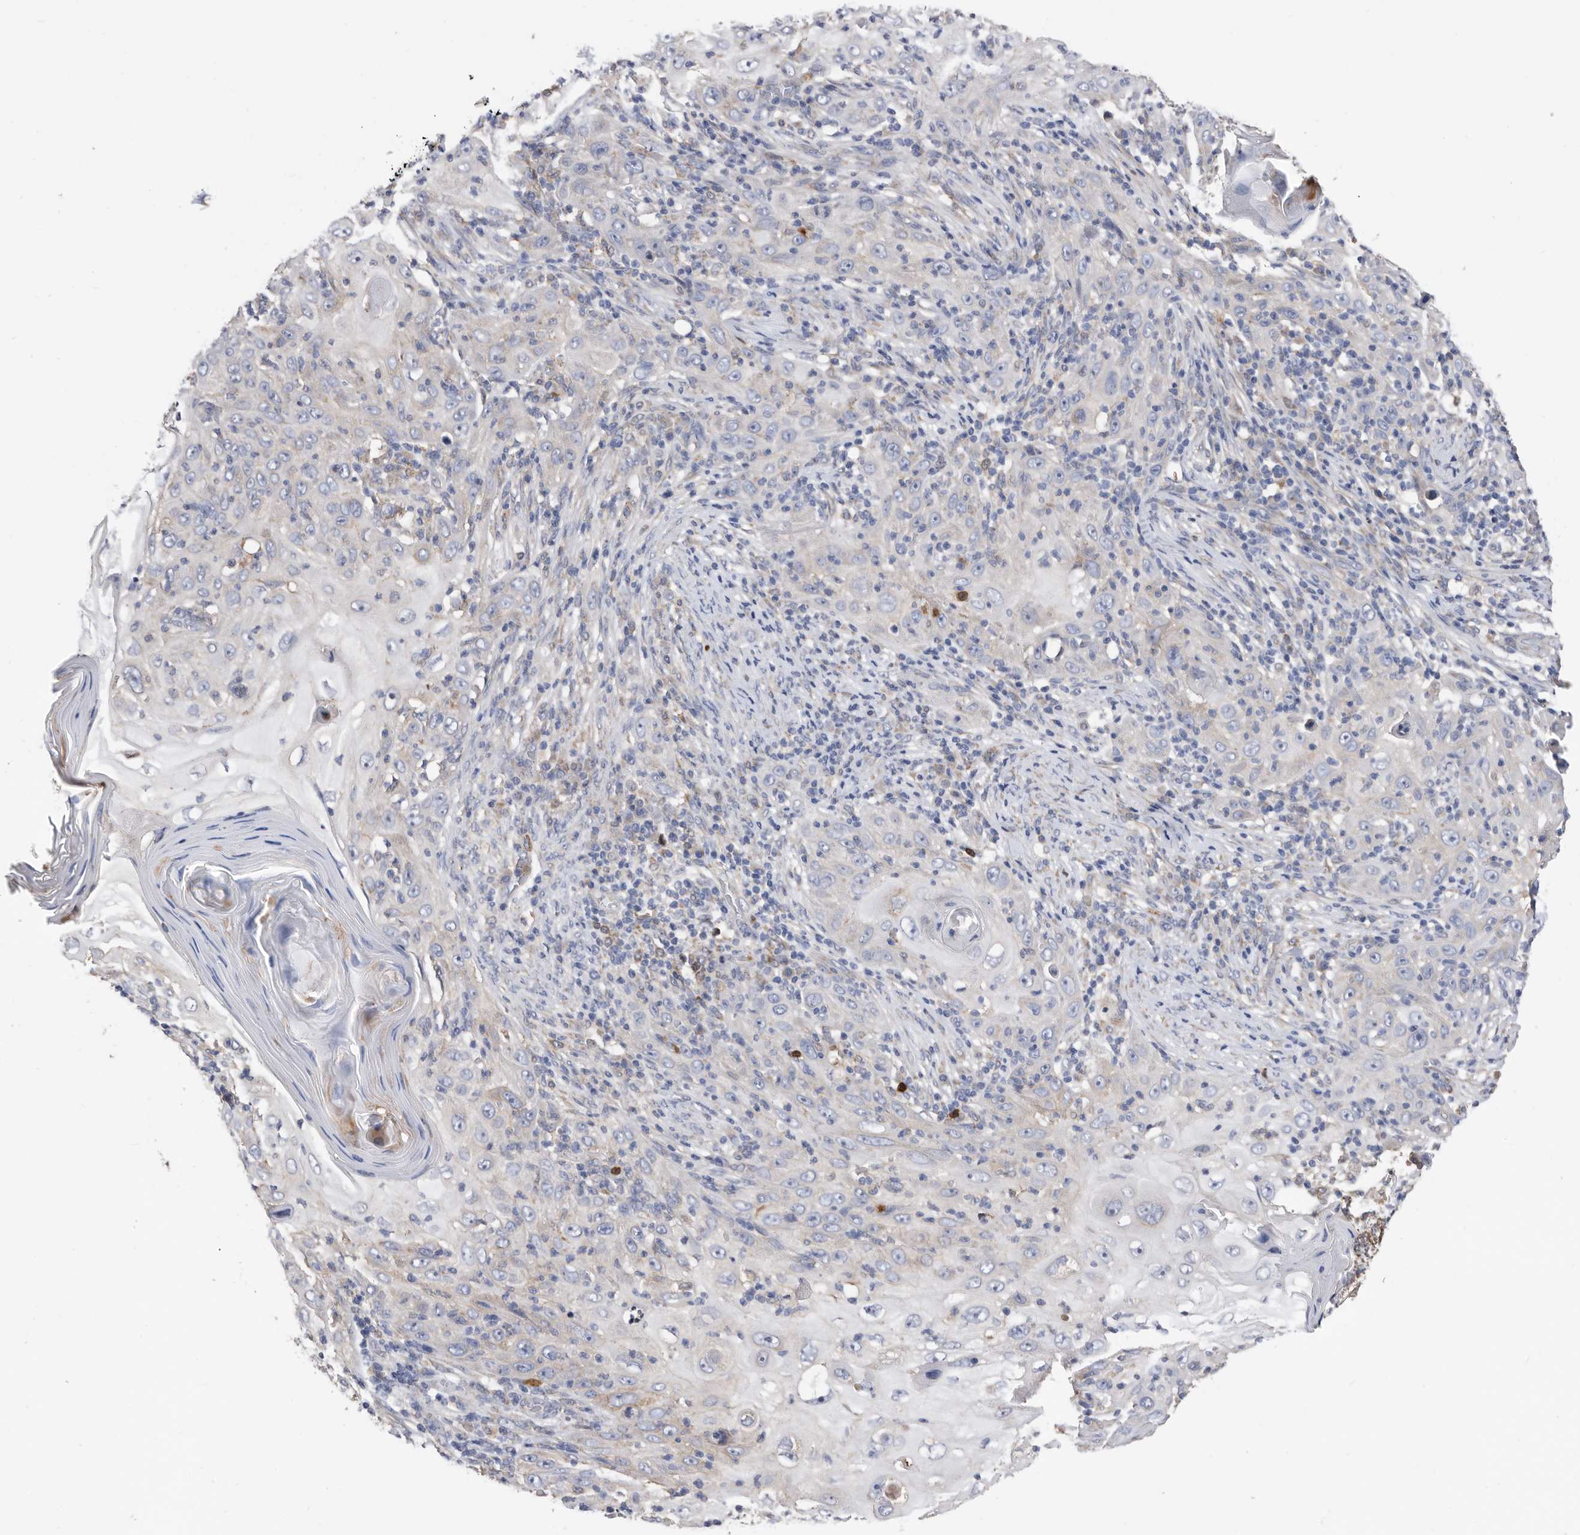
{"staining": {"intensity": "negative", "quantity": "none", "location": "none"}, "tissue": "skin cancer", "cell_type": "Tumor cells", "image_type": "cancer", "snomed": [{"axis": "morphology", "description": "Squamous cell carcinoma, NOS"}, {"axis": "topography", "description": "Skin"}], "caption": "There is no significant expression in tumor cells of squamous cell carcinoma (skin).", "gene": "CRISPLD2", "patient": {"sex": "female", "age": 88}}